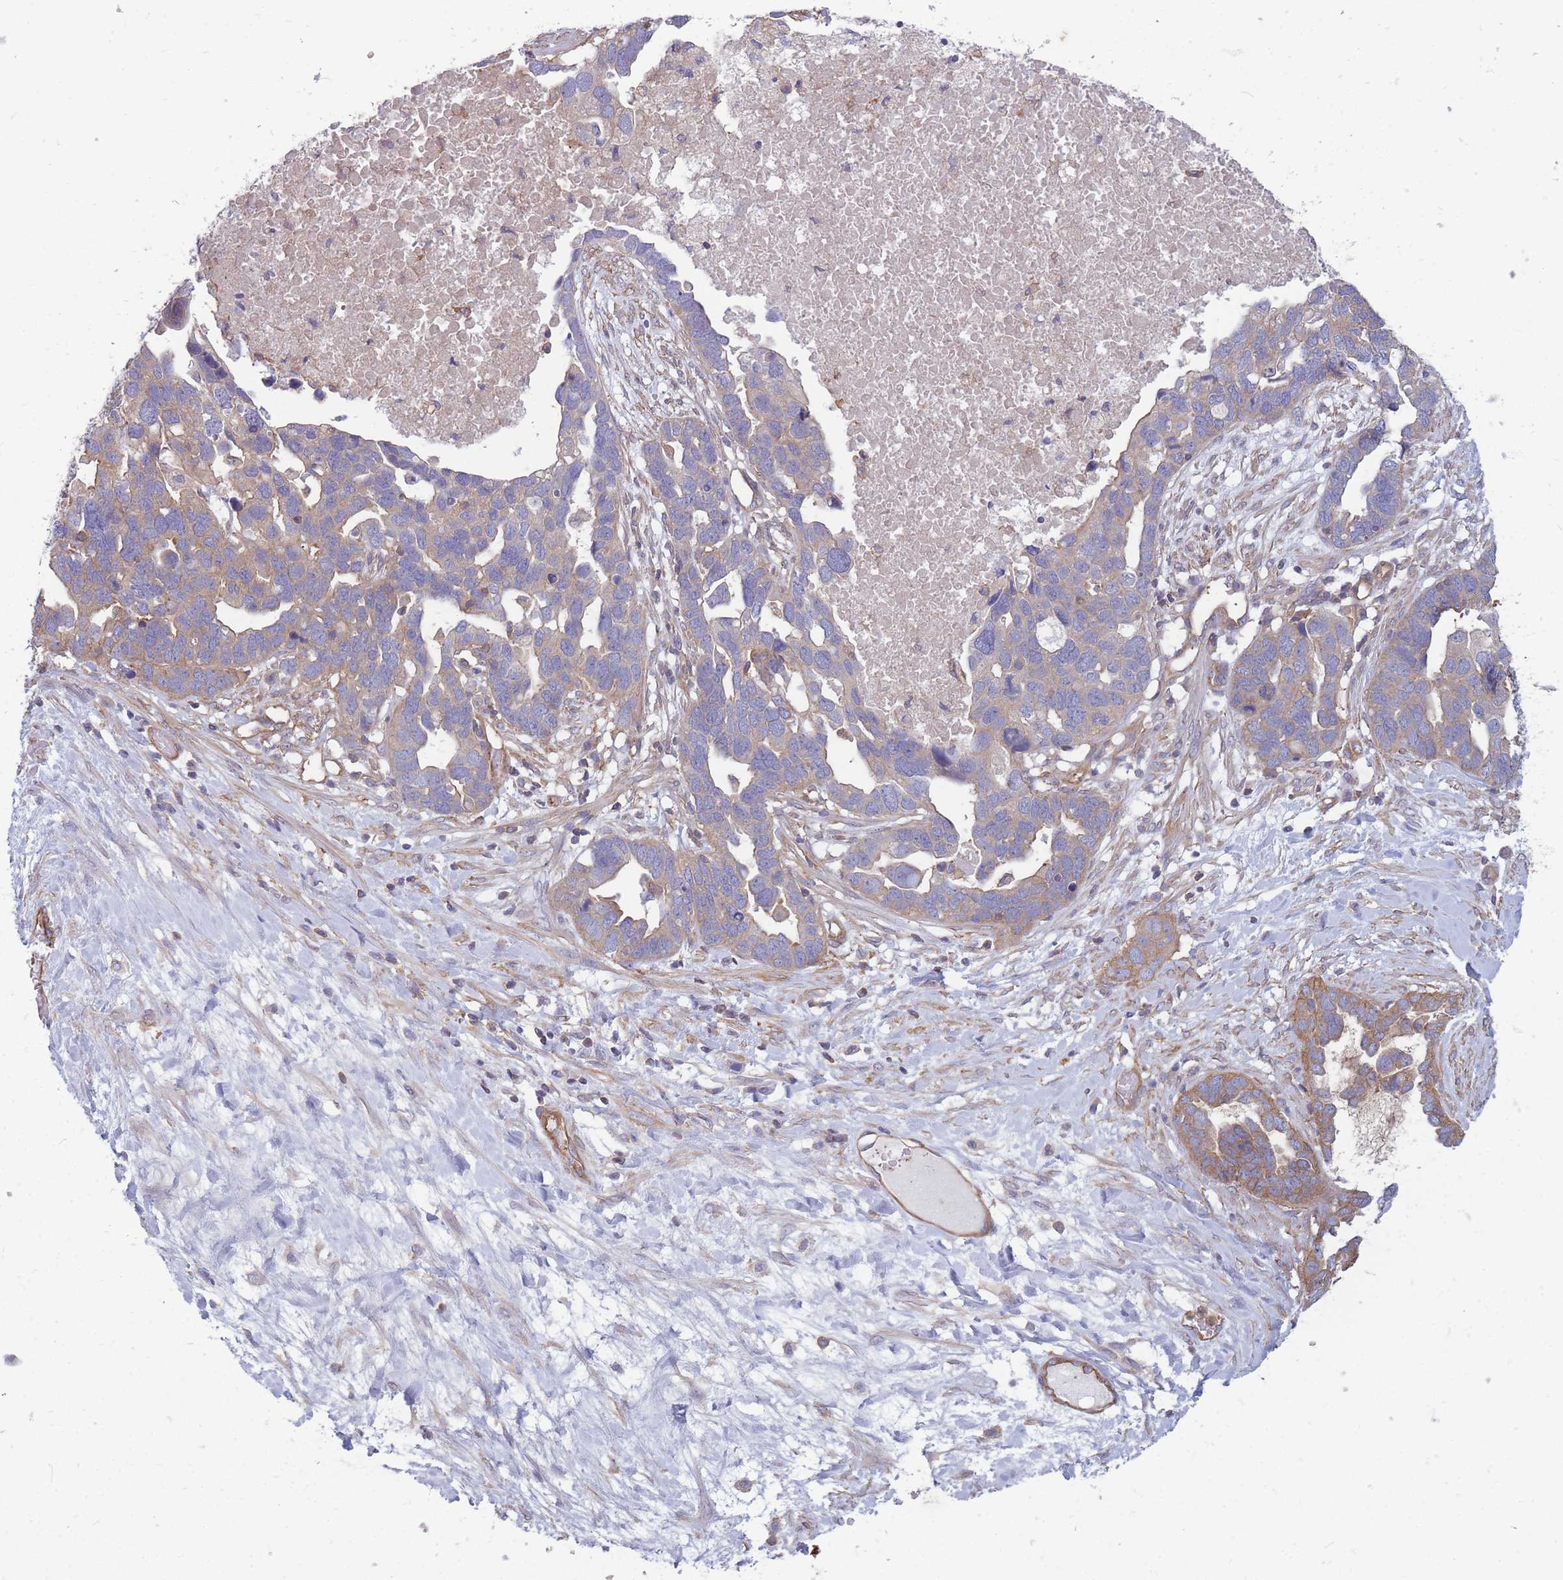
{"staining": {"intensity": "moderate", "quantity": "25%-75%", "location": "cytoplasmic/membranous"}, "tissue": "ovarian cancer", "cell_type": "Tumor cells", "image_type": "cancer", "snomed": [{"axis": "morphology", "description": "Cystadenocarcinoma, serous, NOS"}, {"axis": "topography", "description": "Ovary"}], "caption": "Human ovarian cancer stained with a protein marker reveals moderate staining in tumor cells.", "gene": "GGA1", "patient": {"sex": "female", "age": 54}}